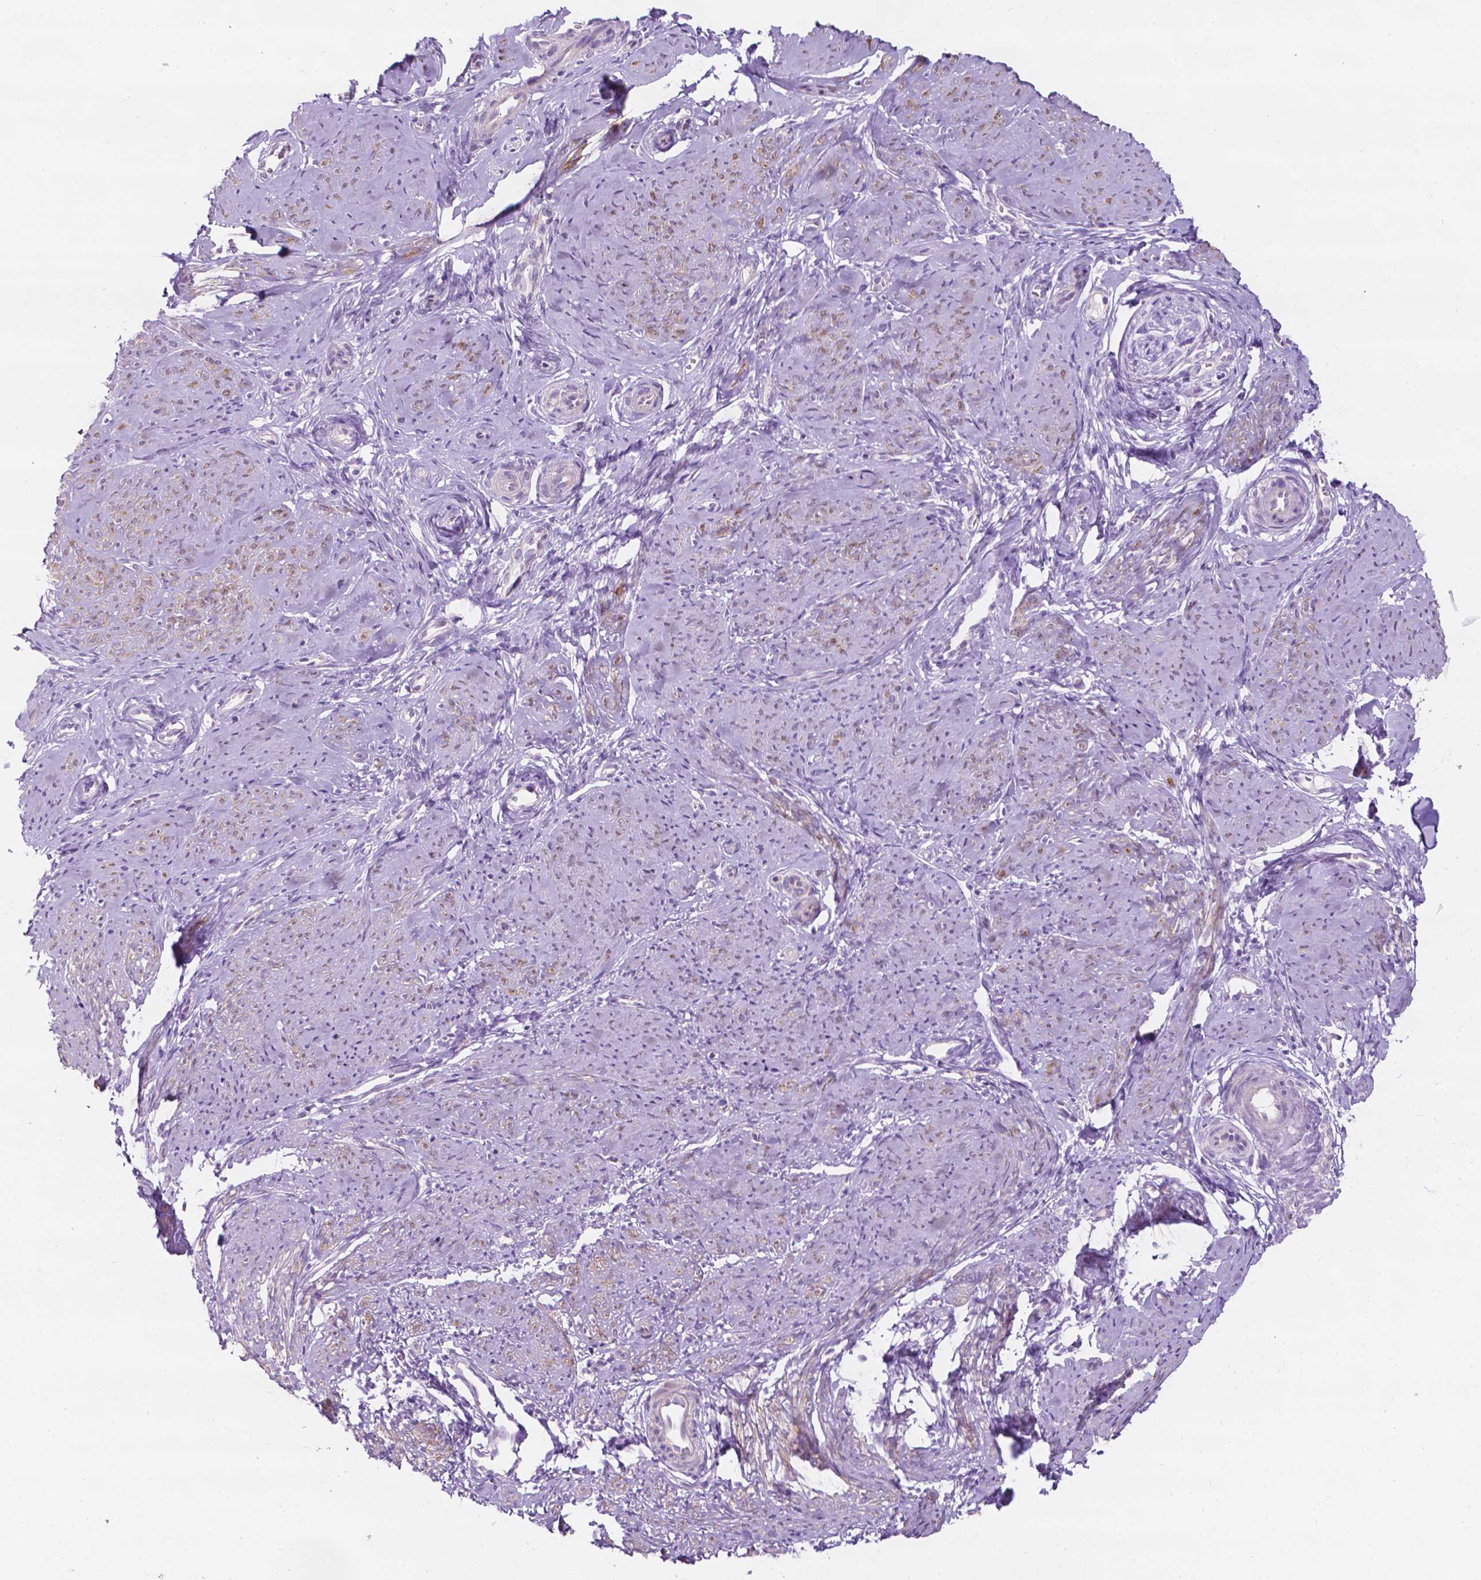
{"staining": {"intensity": "moderate", "quantity": "25%-75%", "location": "cytoplasmic/membranous"}, "tissue": "smooth muscle", "cell_type": "Smooth muscle cells", "image_type": "normal", "snomed": [{"axis": "morphology", "description": "Normal tissue, NOS"}, {"axis": "topography", "description": "Smooth muscle"}], "caption": "An image of human smooth muscle stained for a protein demonstrates moderate cytoplasmic/membranous brown staining in smooth muscle cells.", "gene": "NOS1AP", "patient": {"sex": "female", "age": 48}}